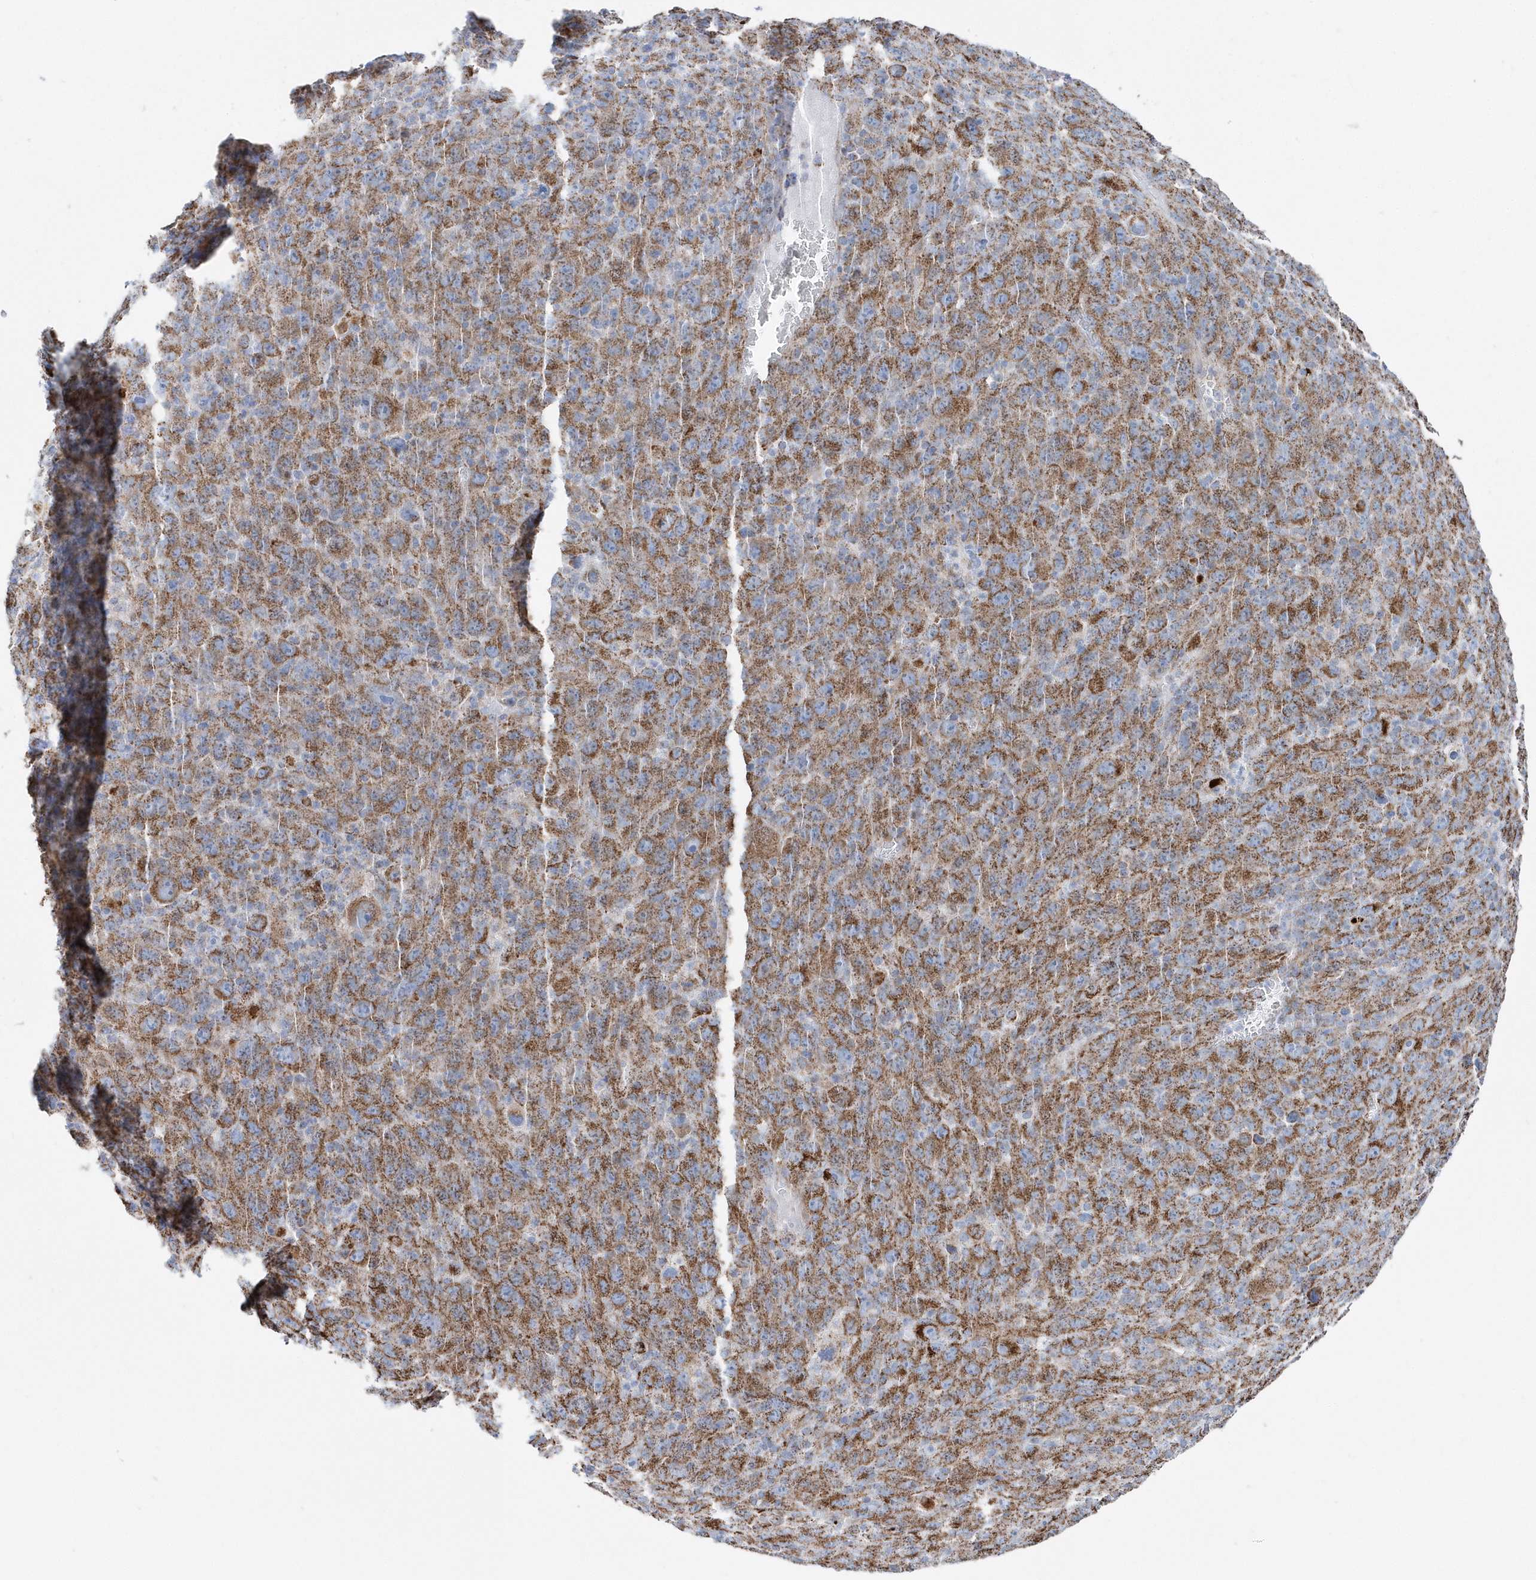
{"staining": {"intensity": "moderate", "quantity": ">75%", "location": "cytoplasmic/membranous"}, "tissue": "melanoma", "cell_type": "Tumor cells", "image_type": "cancer", "snomed": [{"axis": "morphology", "description": "Malignant melanoma, Metastatic site"}, {"axis": "topography", "description": "Skin"}], "caption": "Protein positivity by immunohistochemistry displays moderate cytoplasmic/membranous positivity in approximately >75% of tumor cells in malignant melanoma (metastatic site). Nuclei are stained in blue.", "gene": "TMCO6", "patient": {"sex": "female", "age": 56}}